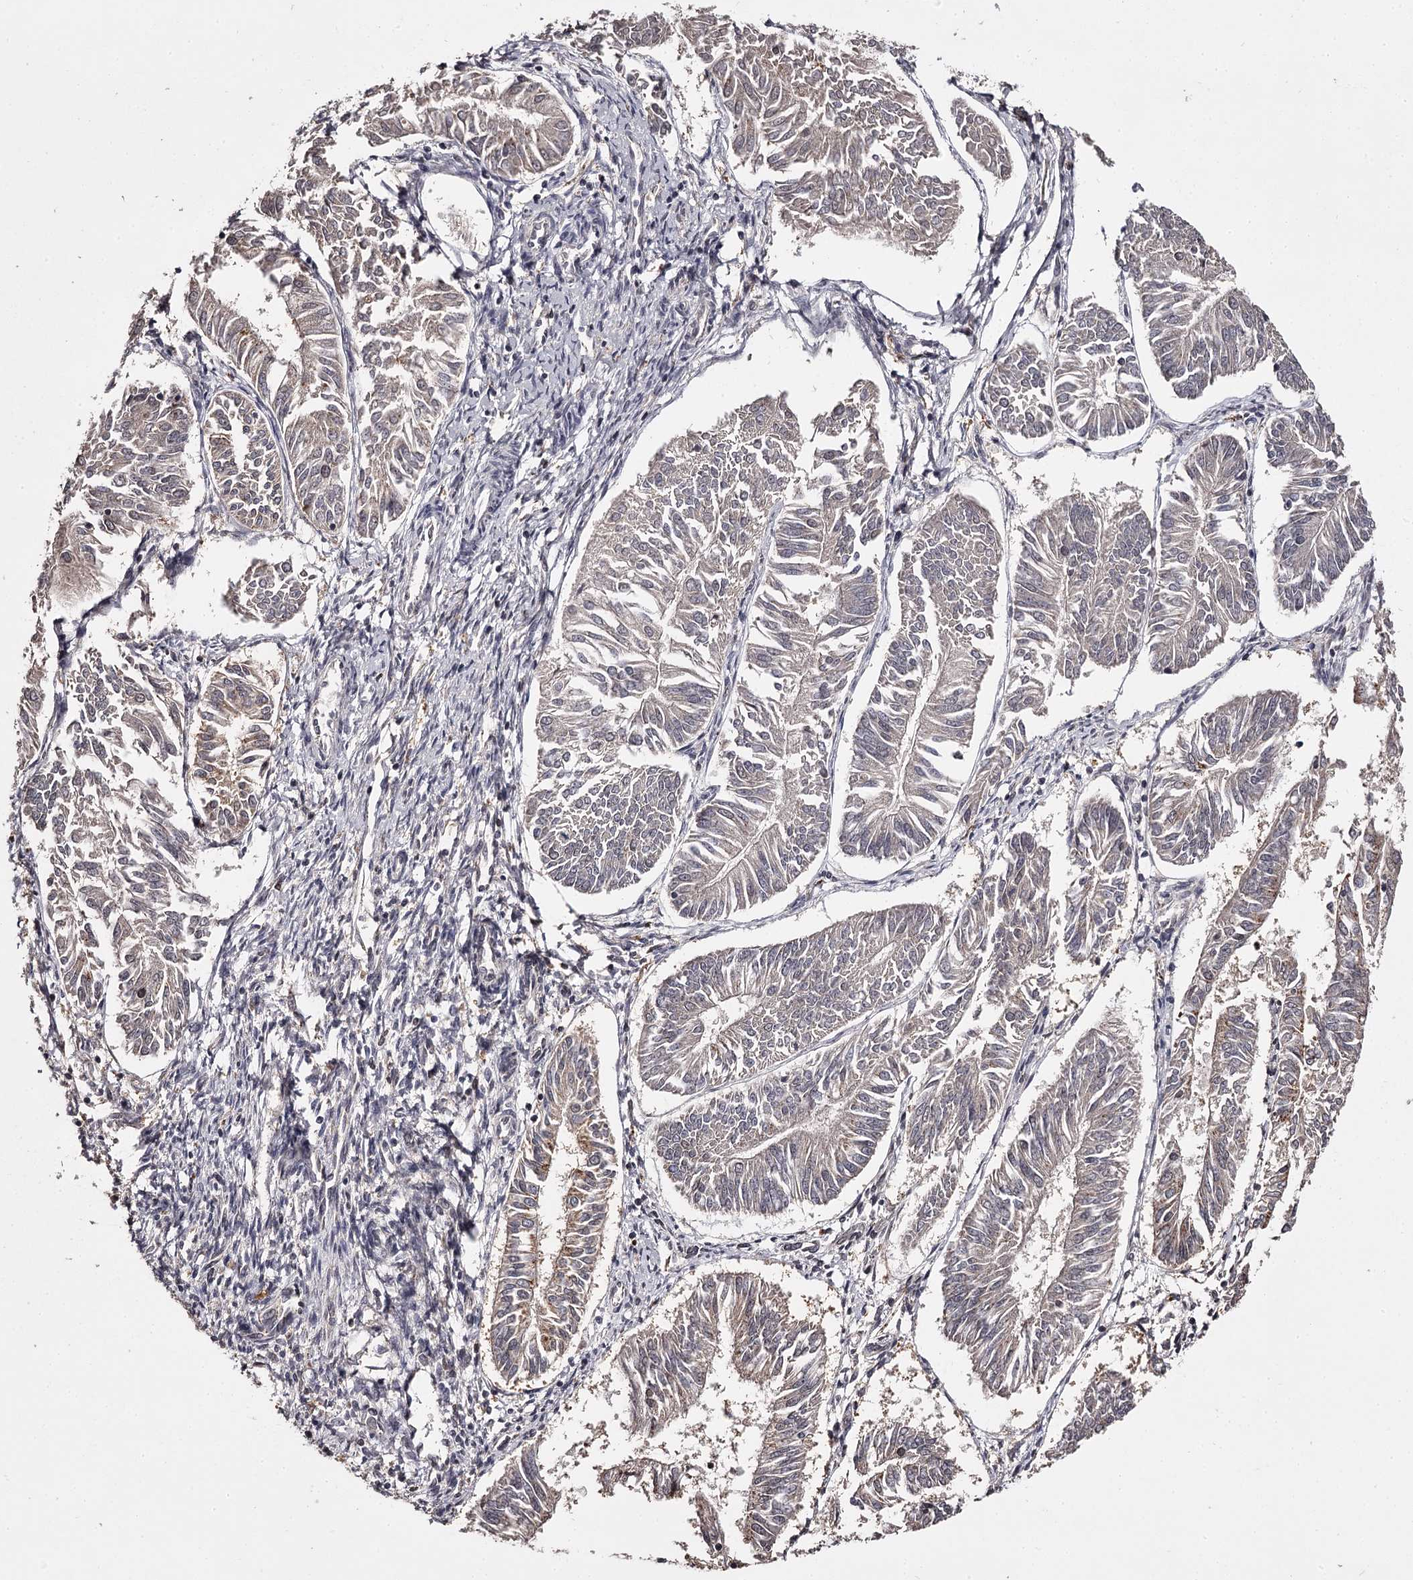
{"staining": {"intensity": "weak", "quantity": "<25%", "location": "cytoplasmic/membranous"}, "tissue": "endometrial cancer", "cell_type": "Tumor cells", "image_type": "cancer", "snomed": [{"axis": "morphology", "description": "Adenocarcinoma, NOS"}, {"axis": "topography", "description": "Endometrium"}], "caption": "Immunohistochemistry of endometrial adenocarcinoma shows no expression in tumor cells.", "gene": "SLC32A1", "patient": {"sex": "female", "age": 58}}